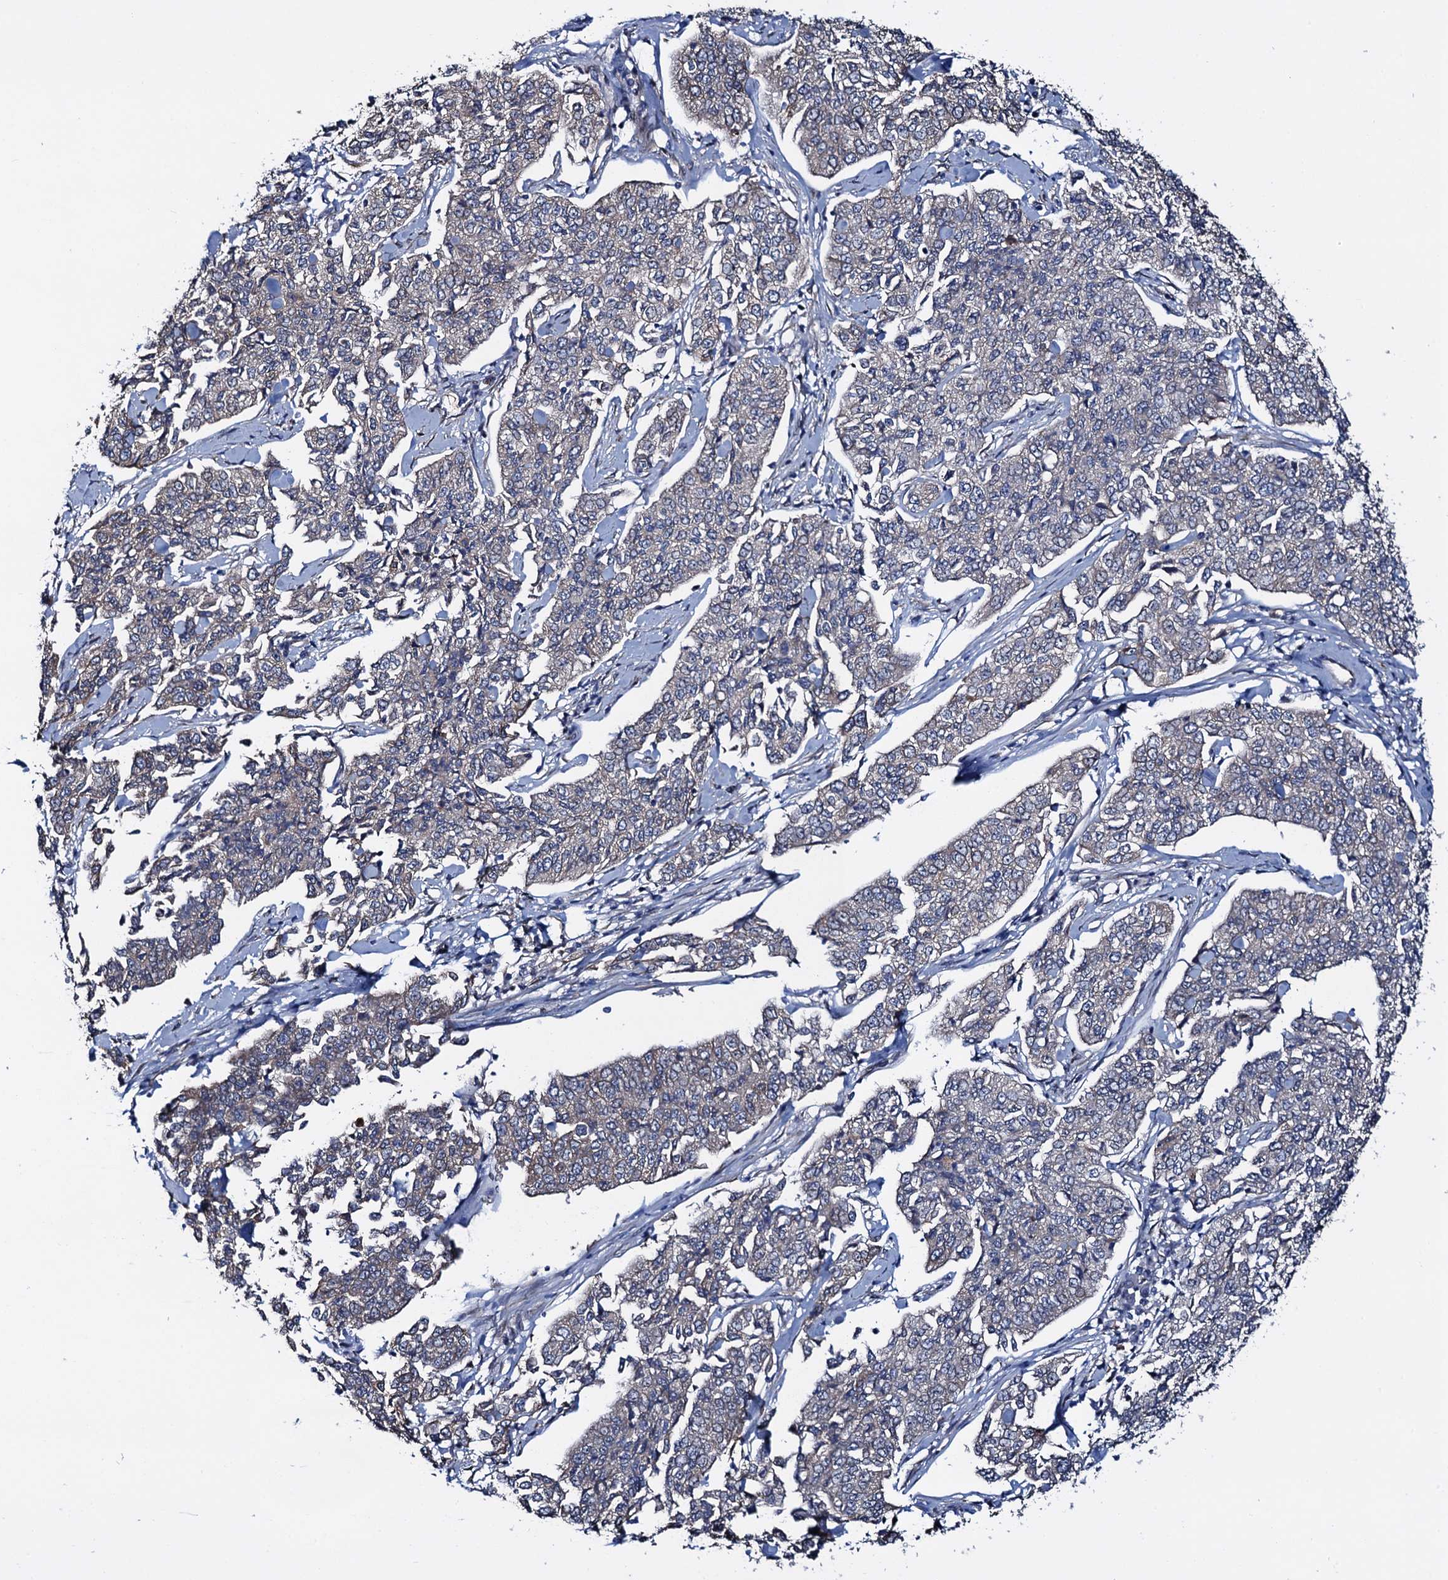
{"staining": {"intensity": "weak", "quantity": "<25%", "location": "cytoplasmic/membranous"}, "tissue": "cervical cancer", "cell_type": "Tumor cells", "image_type": "cancer", "snomed": [{"axis": "morphology", "description": "Squamous cell carcinoma, NOS"}, {"axis": "topography", "description": "Cervix"}], "caption": "Cervical cancer was stained to show a protein in brown. There is no significant expression in tumor cells. (Brightfield microscopy of DAB IHC at high magnification).", "gene": "EVX2", "patient": {"sex": "female", "age": 35}}